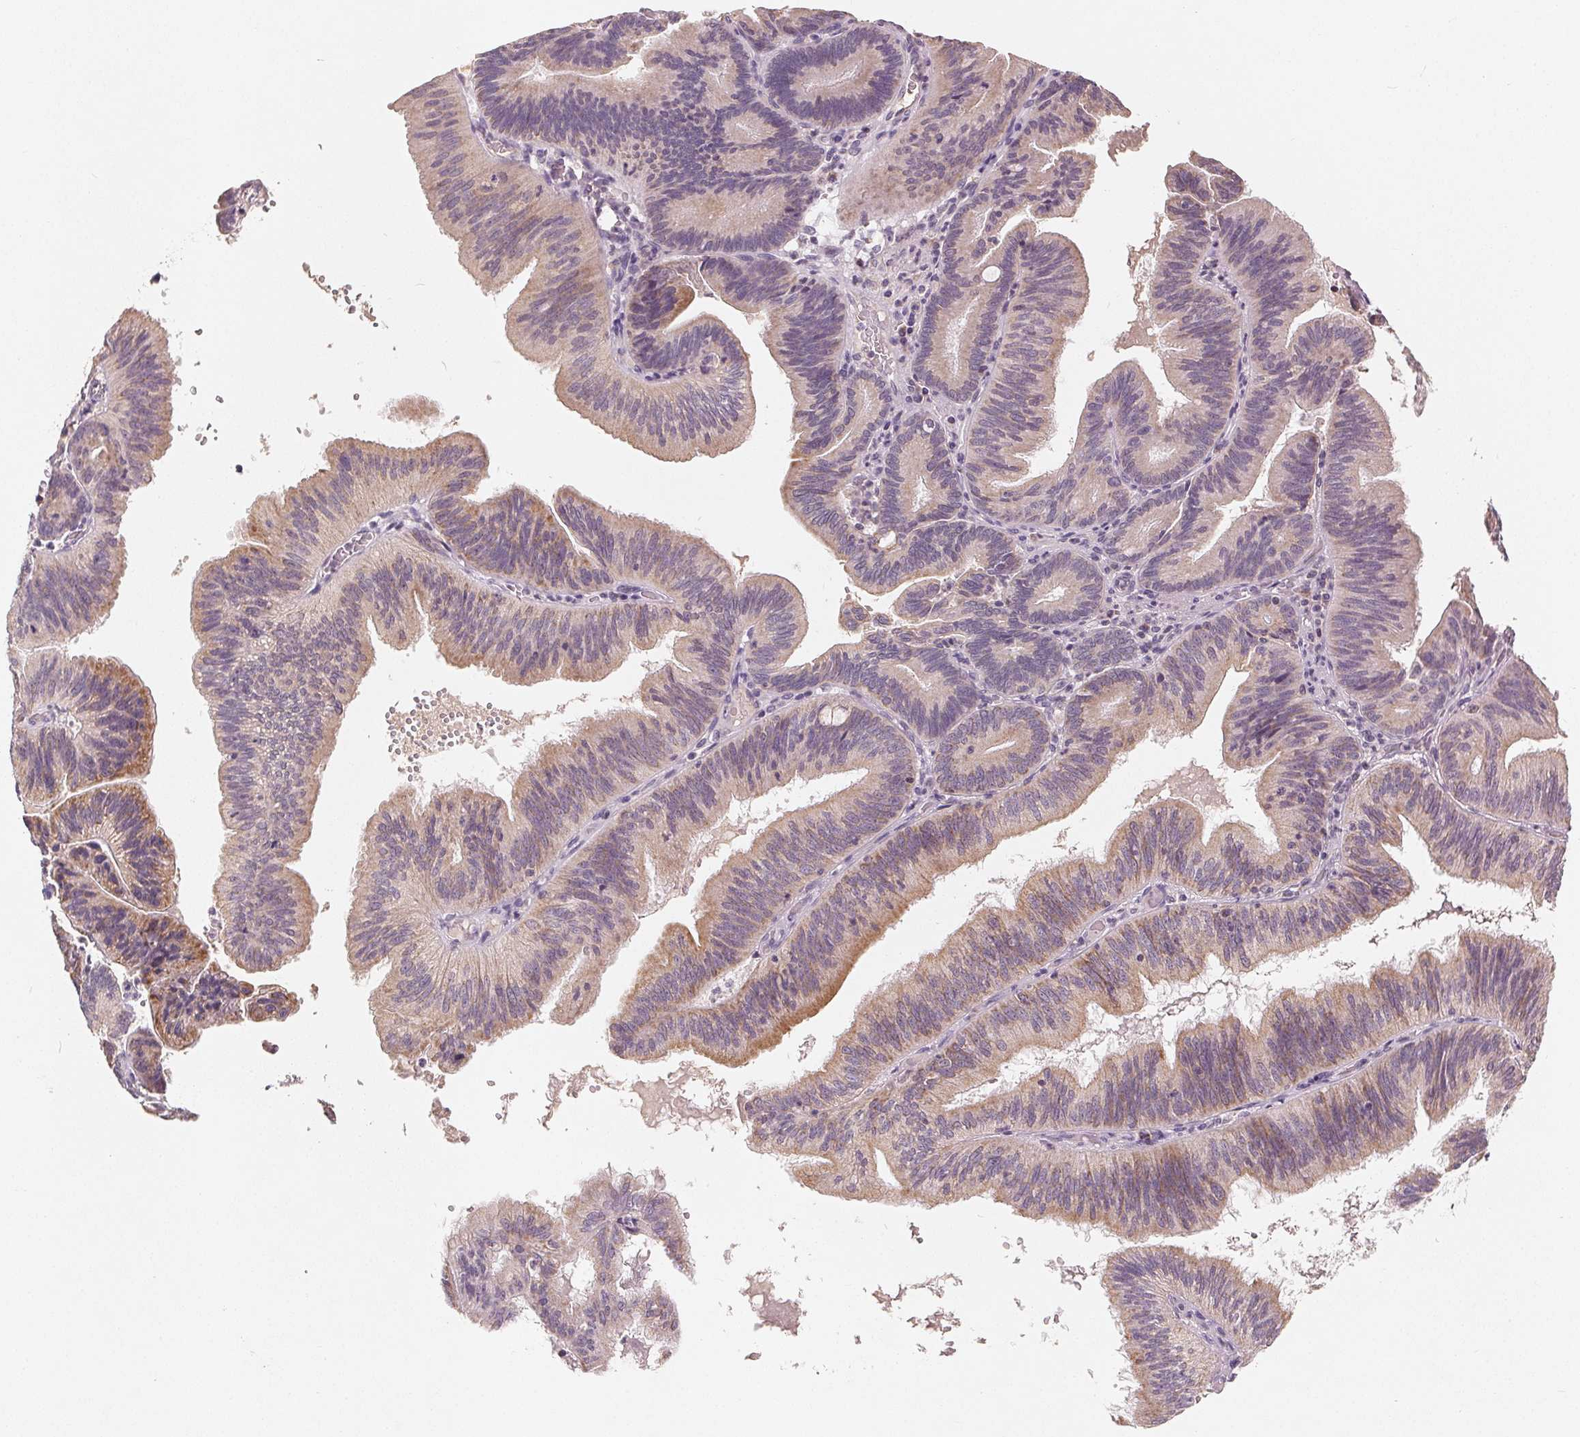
{"staining": {"intensity": "moderate", "quantity": "25%-75%", "location": "cytoplasmic/membranous"}, "tissue": "pancreatic cancer", "cell_type": "Tumor cells", "image_type": "cancer", "snomed": [{"axis": "morphology", "description": "Adenocarcinoma, NOS"}, {"axis": "topography", "description": "Pancreas"}], "caption": "Adenocarcinoma (pancreatic) stained with a brown dye reveals moderate cytoplasmic/membranous positive positivity in about 25%-75% of tumor cells.", "gene": "GHITM", "patient": {"sex": "male", "age": 82}}